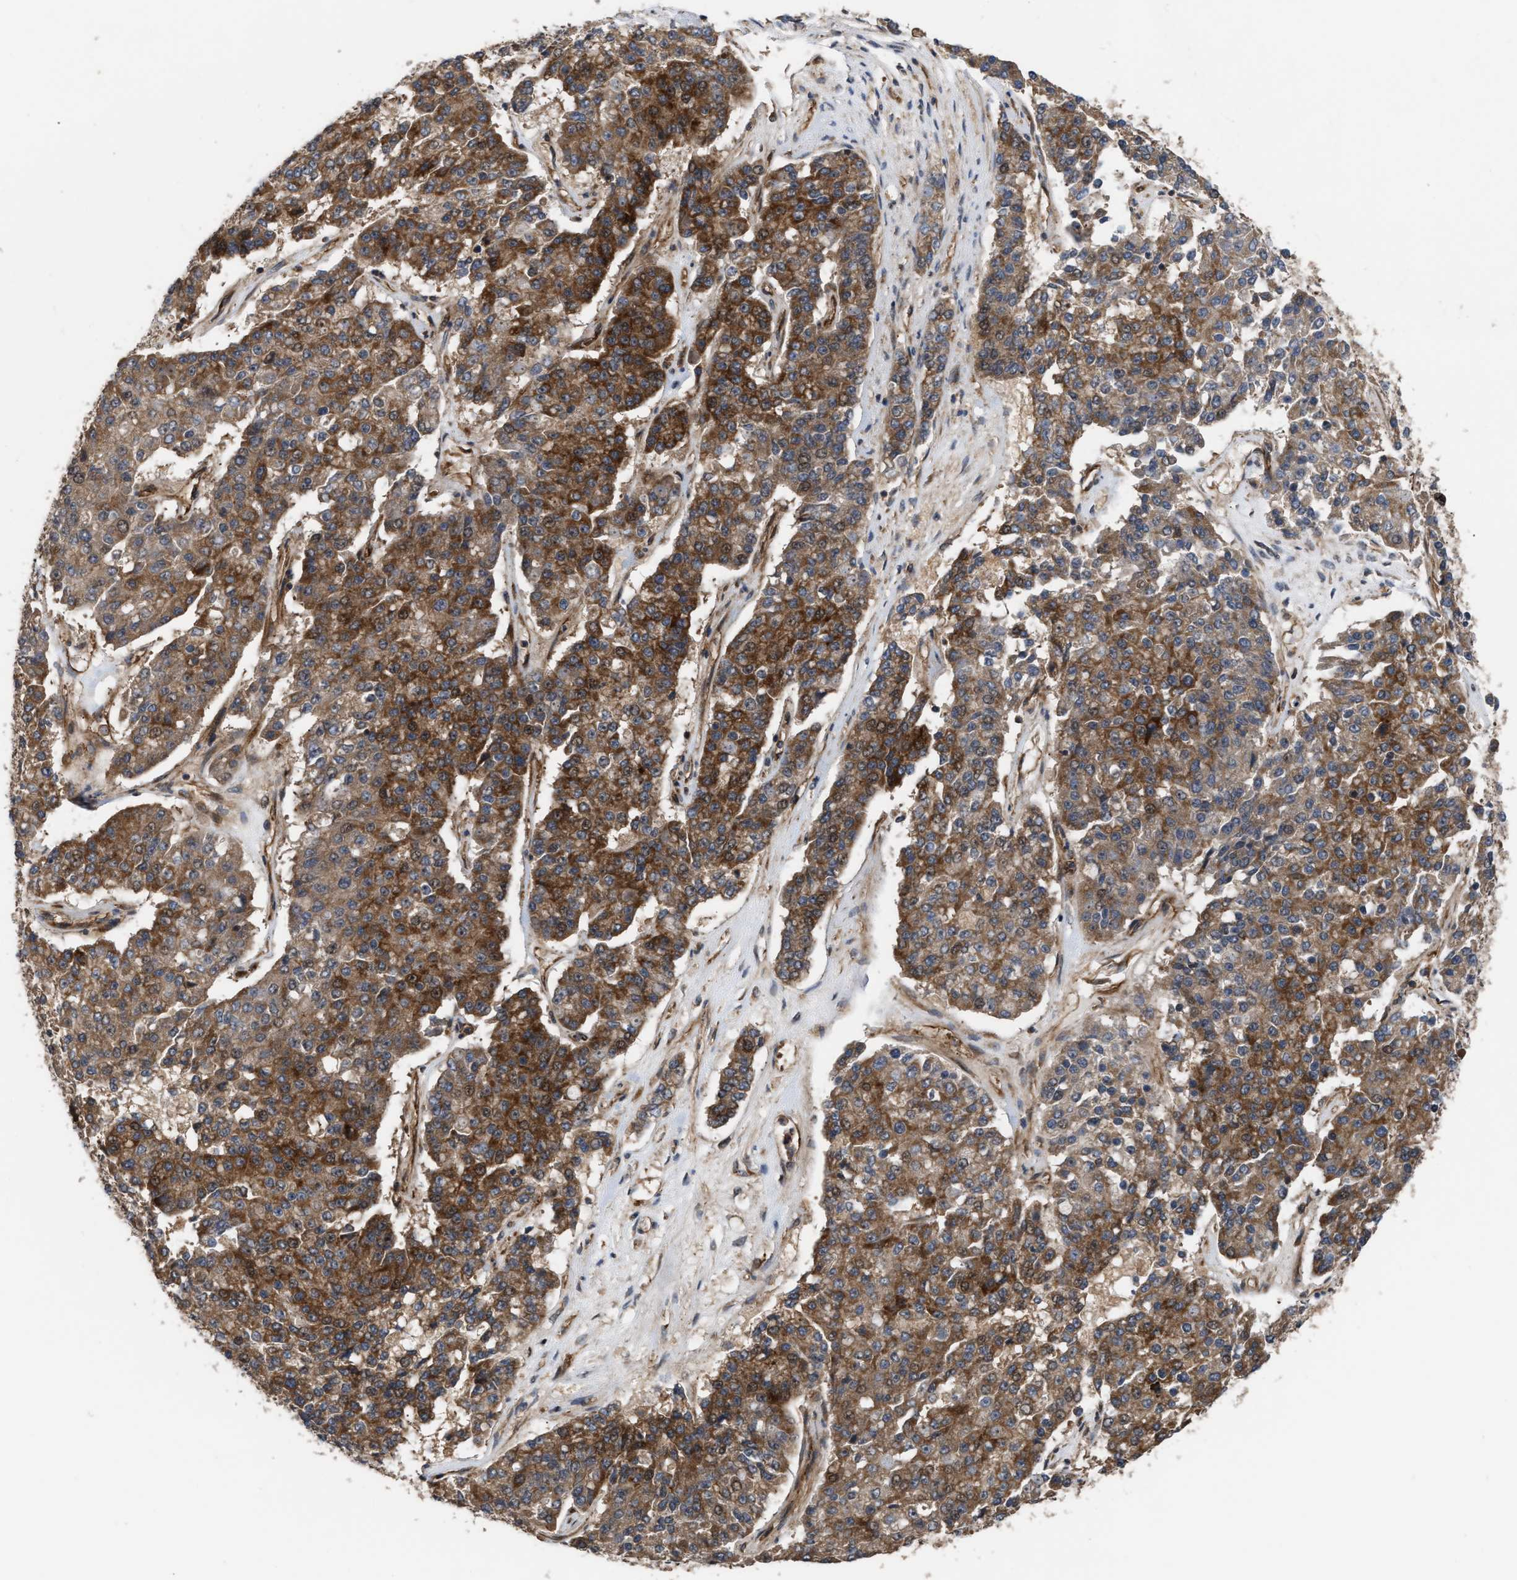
{"staining": {"intensity": "strong", "quantity": ">75%", "location": "cytoplasmic/membranous"}, "tissue": "pancreatic cancer", "cell_type": "Tumor cells", "image_type": "cancer", "snomed": [{"axis": "morphology", "description": "Adenocarcinoma, NOS"}, {"axis": "topography", "description": "Pancreas"}], "caption": "Immunohistochemical staining of human pancreatic cancer (adenocarcinoma) exhibits strong cytoplasmic/membranous protein staining in about >75% of tumor cells.", "gene": "STAU1", "patient": {"sex": "male", "age": 50}}